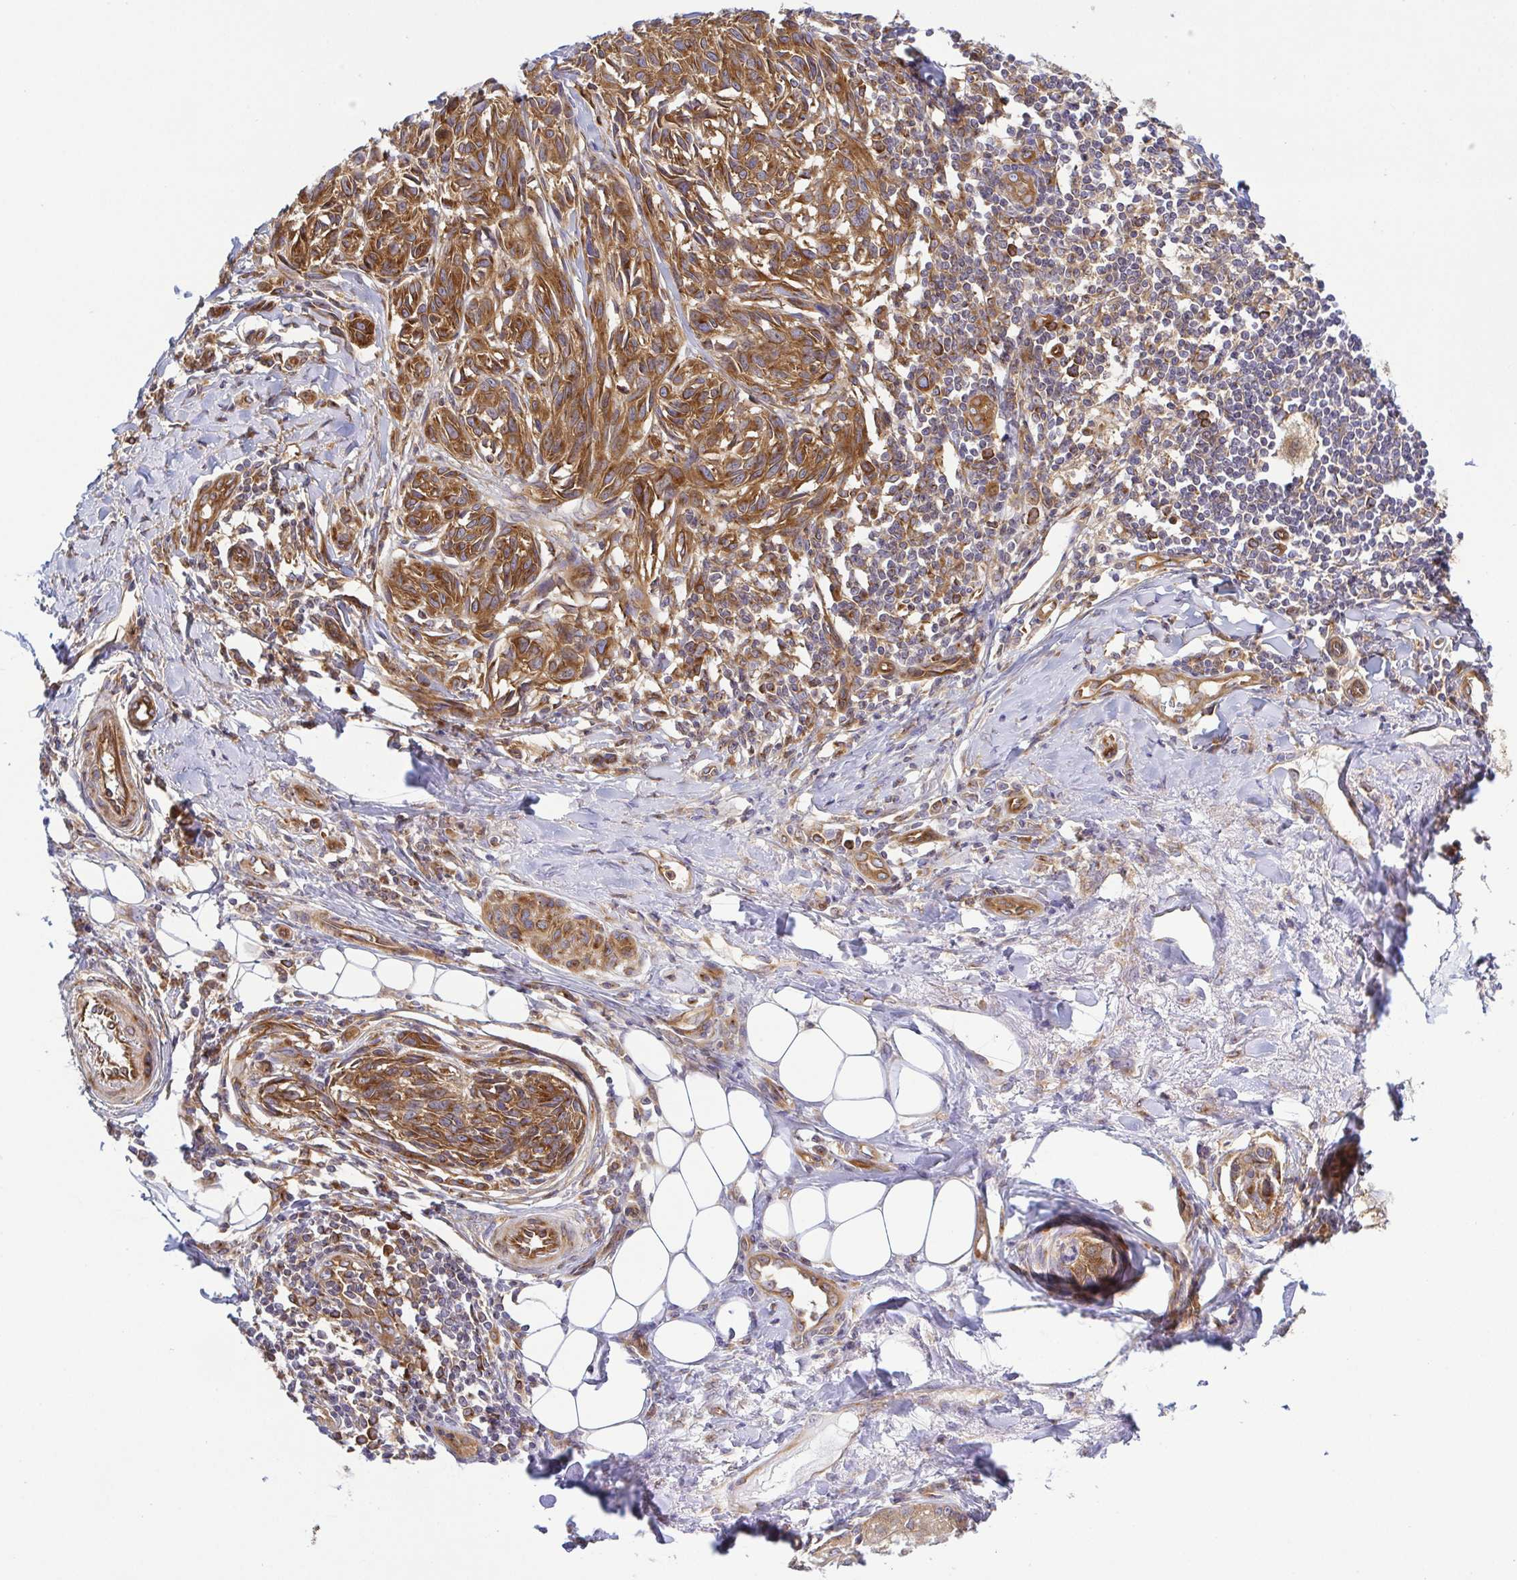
{"staining": {"intensity": "moderate", "quantity": ">75%", "location": "cytoplasmic/membranous"}, "tissue": "melanoma", "cell_type": "Tumor cells", "image_type": "cancer", "snomed": [{"axis": "morphology", "description": "Malignant melanoma, NOS"}, {"axis": "topography", "description": "Skin"}], "caption": "Protein analysis of melanoma tissue reveals moderate cytoplasmic/membranous positivity in approximately >75% of tumor cells.", "gene": "KIF5B", "patient": {"sex": "female", "age": 86}}